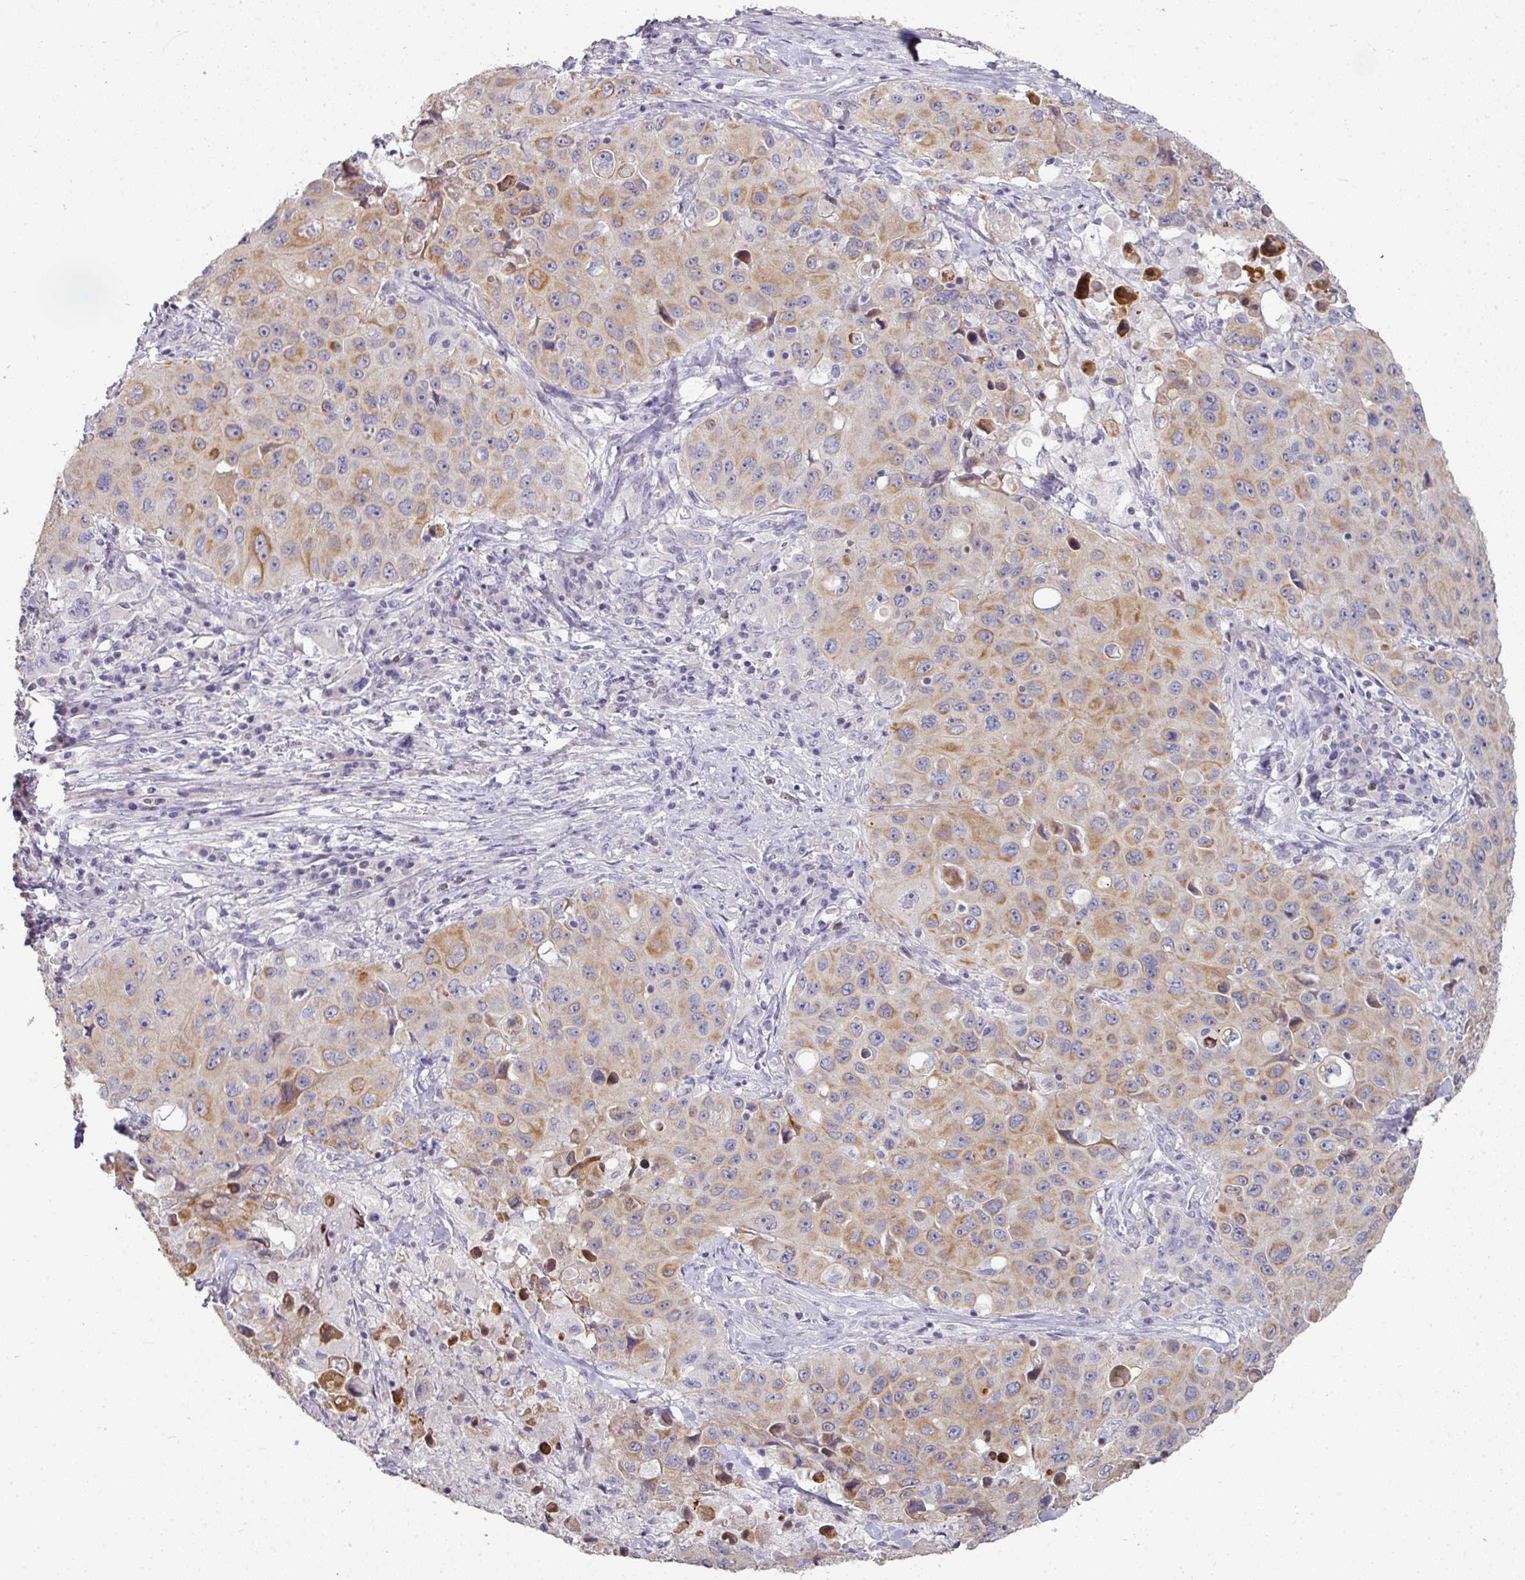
{"staining": {"intensity": "moderate", "quantity": "<25%", "location": "cytoplasmic/membranous"}, "tissue": "lung cancer", "cell_type": "Tumor cells", "image_type": "cancer", "snomed": [{"axis": "morphology", "description": "Squamous cell carcinoma, NOS"}, {"axis": "topography", "description": "Lung"}], "caption": "An image of human squamous cell carcinoma (lung) stained for a protein demonstrates moderate cytoplasmic/membranous brown staining in tumor cells.", "gene": "GTF2H3", "patient": {"sex": "male", "age": 63}}